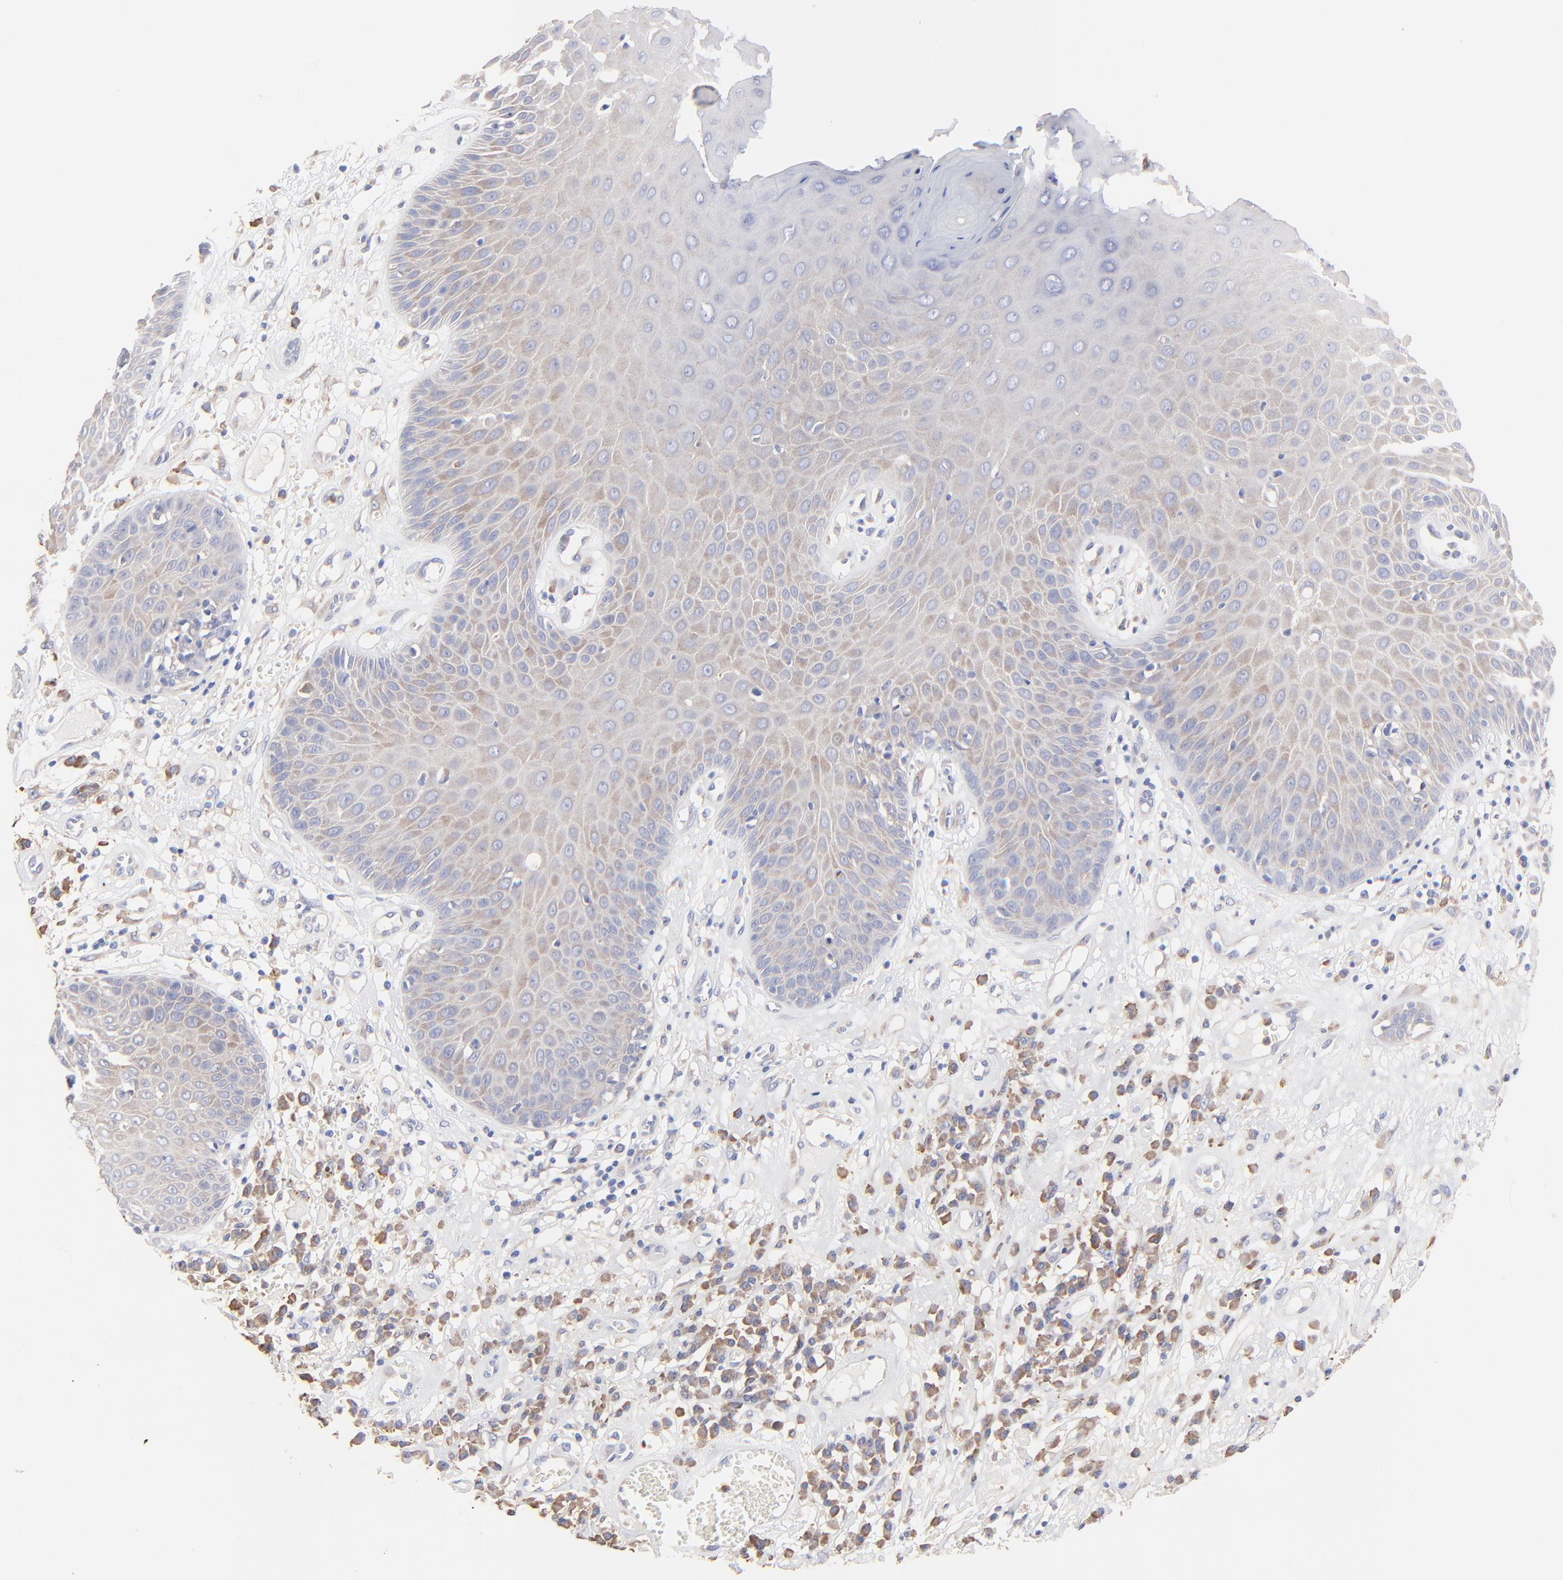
{"staining": {"intensity": "moderate", "quantity": ">75%", "location": "cytoplasmic/membranous"}, "tissue": "skin cancer", "cell_type": "Tumor cells", "image_type": "cancer", "snomed": [{"axis": "morphology", "description": "Squamous cell carcinoma, NOS"}, {"axis": "topography", "description": "Skin"}], "caption": "Immunohistochemistry histopathology image of neoplastic tissue: skin cancer (squamous cell carcinoma) stained using IHC displays medium levels of moderate protein expression localized specifically in the cytoplasmic/membranous of tumor cells, appearing as a cytoplasmic/membranous brown color.", "gene": "PPFIBP2", "patient": {"sex": "male", "age": 65}}